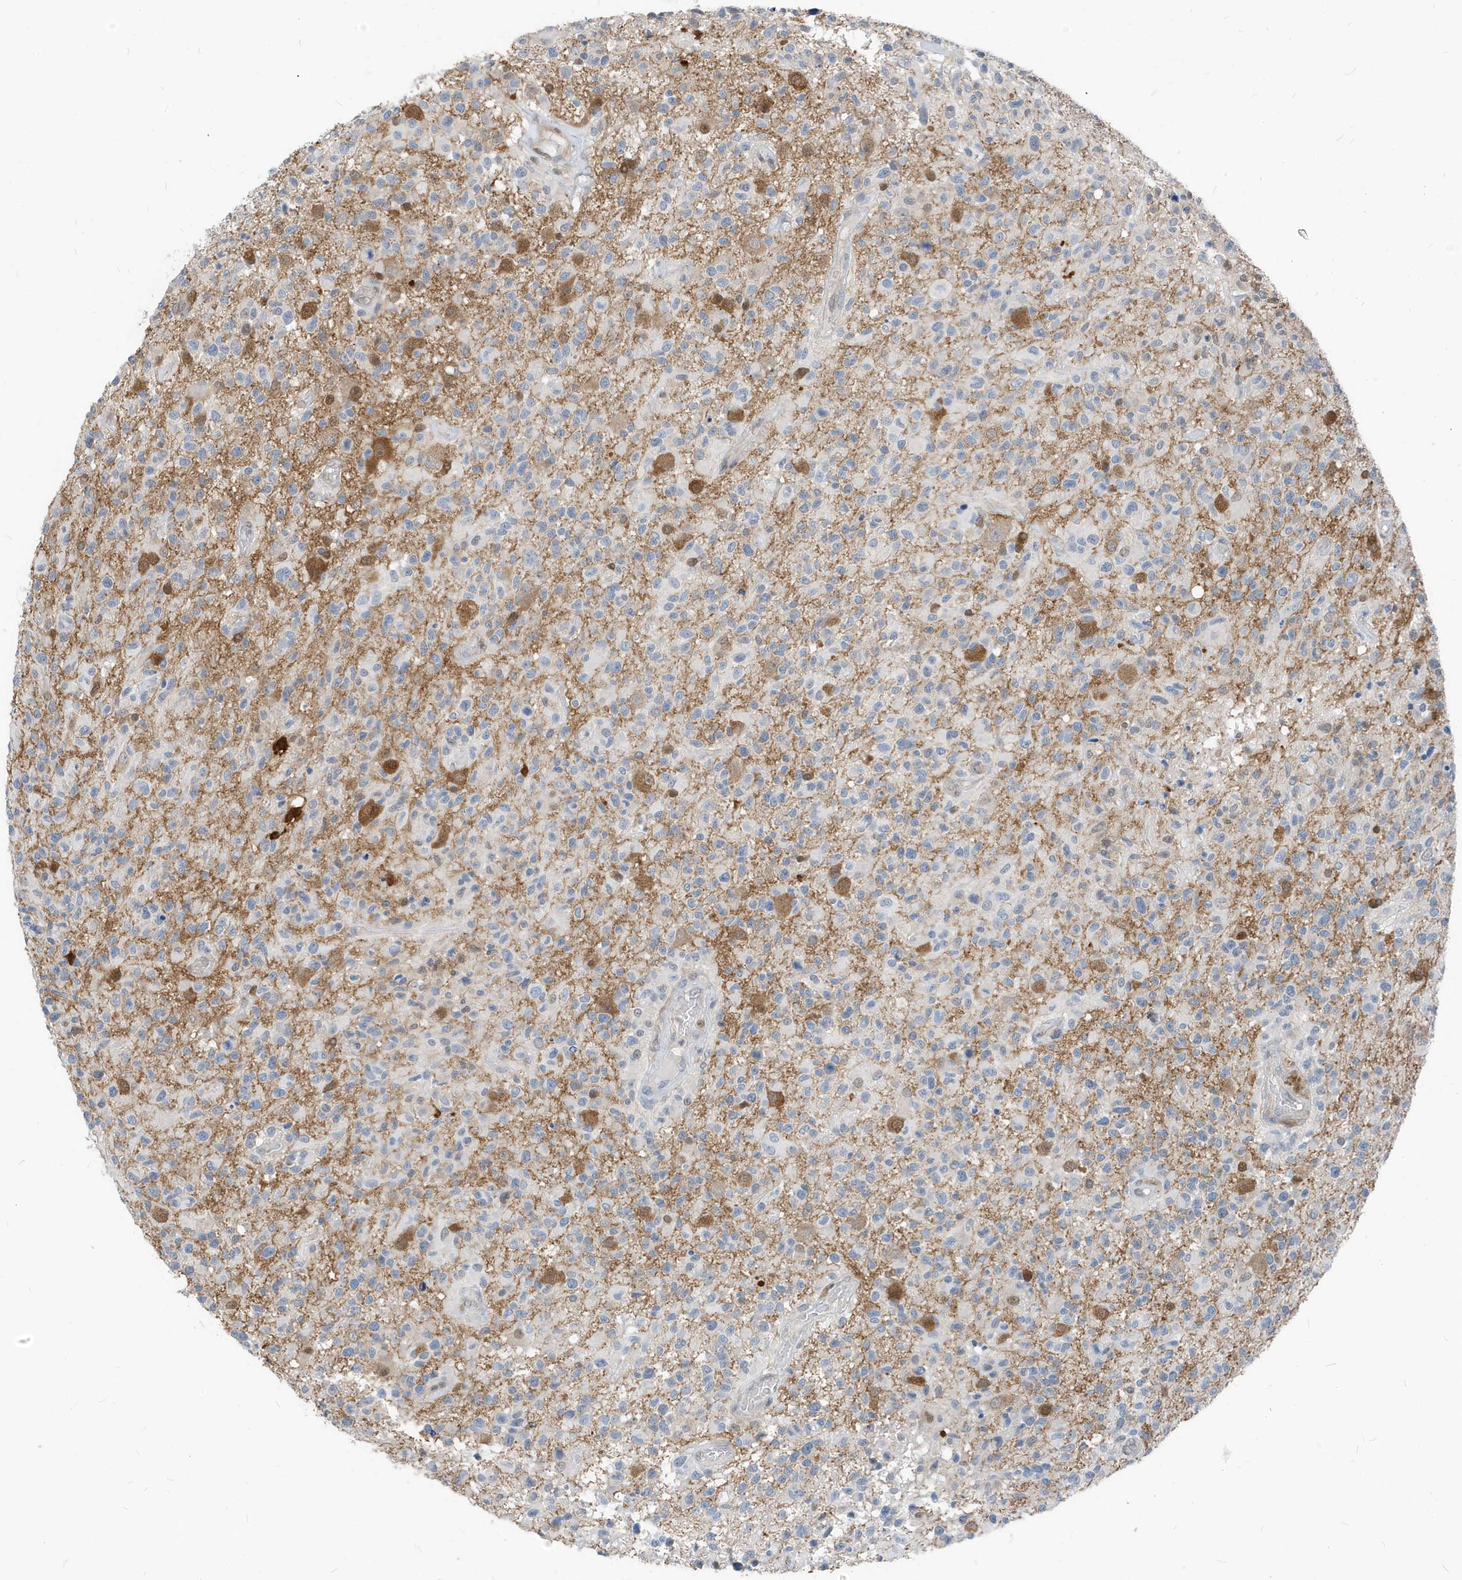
{"staining": {"intensity": "negative", "quantity": "none", "location": "none"}, "tissue": "glioma", "cell_type": "Tumor cells", "image_type": "cancer", "snomed": [{"axis": "morphology", "description": "Glioma, malignant, High grade"}, {"axis": "morphology", "description": "Glioblastoma, NOS"}, {"axis": "topography", "description": "Brain"}], "caption": "IHC image of neoplastic tissue: glioblastoma stained with DAB (3,3'-diaminobenzidine) shows no significant protein staining in tumor cells.", "gene": "NCOA7", "patient": {"sex": "male", "age": 60}}